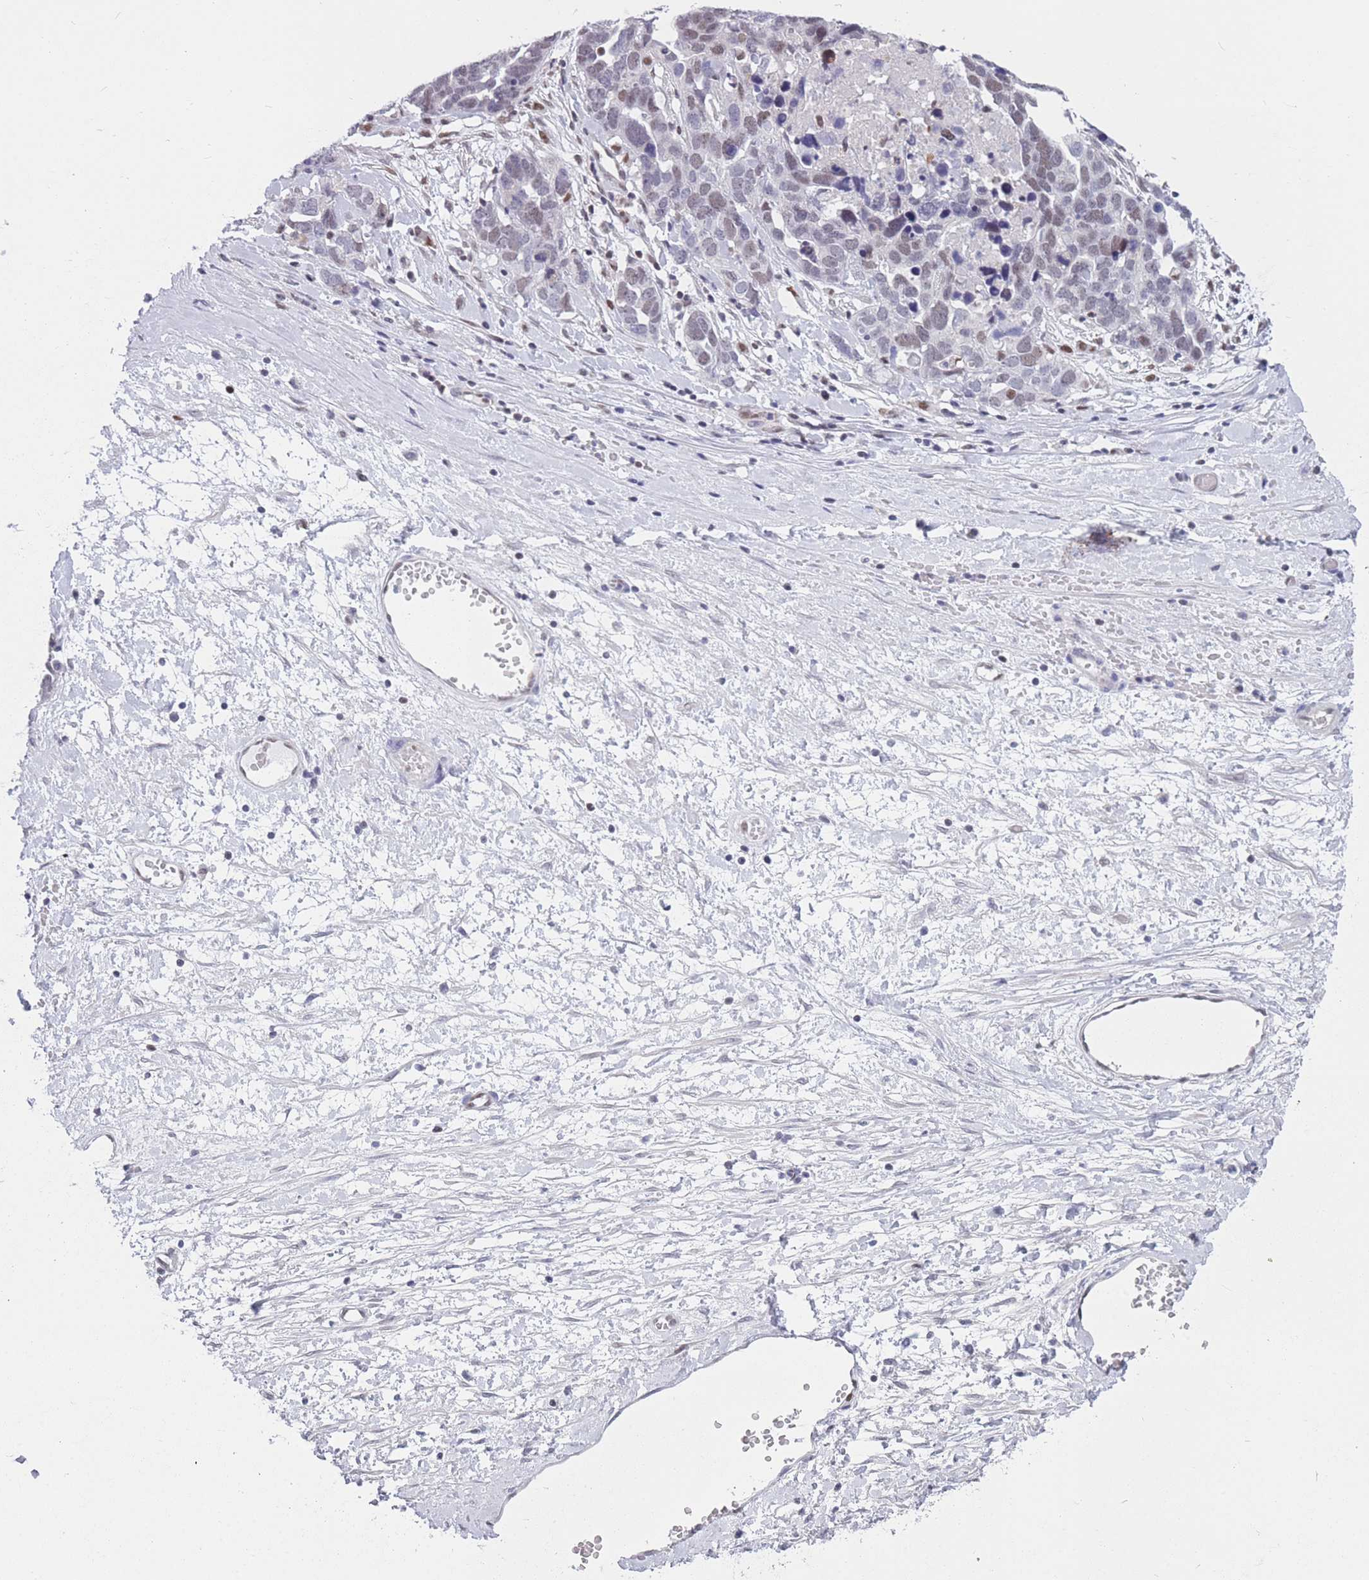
{"staining": {"intensity": "weak", "quantity": "25%-75%", "location": "nuclear"}, "tissue": "ovarian cancer", "cell_type": "Tumor cells", "image_type": "cancer", "snomed": [{"axis": "morphology", "description": "Cystadenocarcinoma, serous, NOS"}, {"axis": "topography", "description": "Ovary"}], "caption": "Ovarian cancer (serous cystadenocarcinoma) stained with immunohistochemistry (IHC) shows weak nuclear staining in approximately 25%-75% of tumor cells.", "gene": "NASP", "patient": {"sex": "female", "age": 54}}